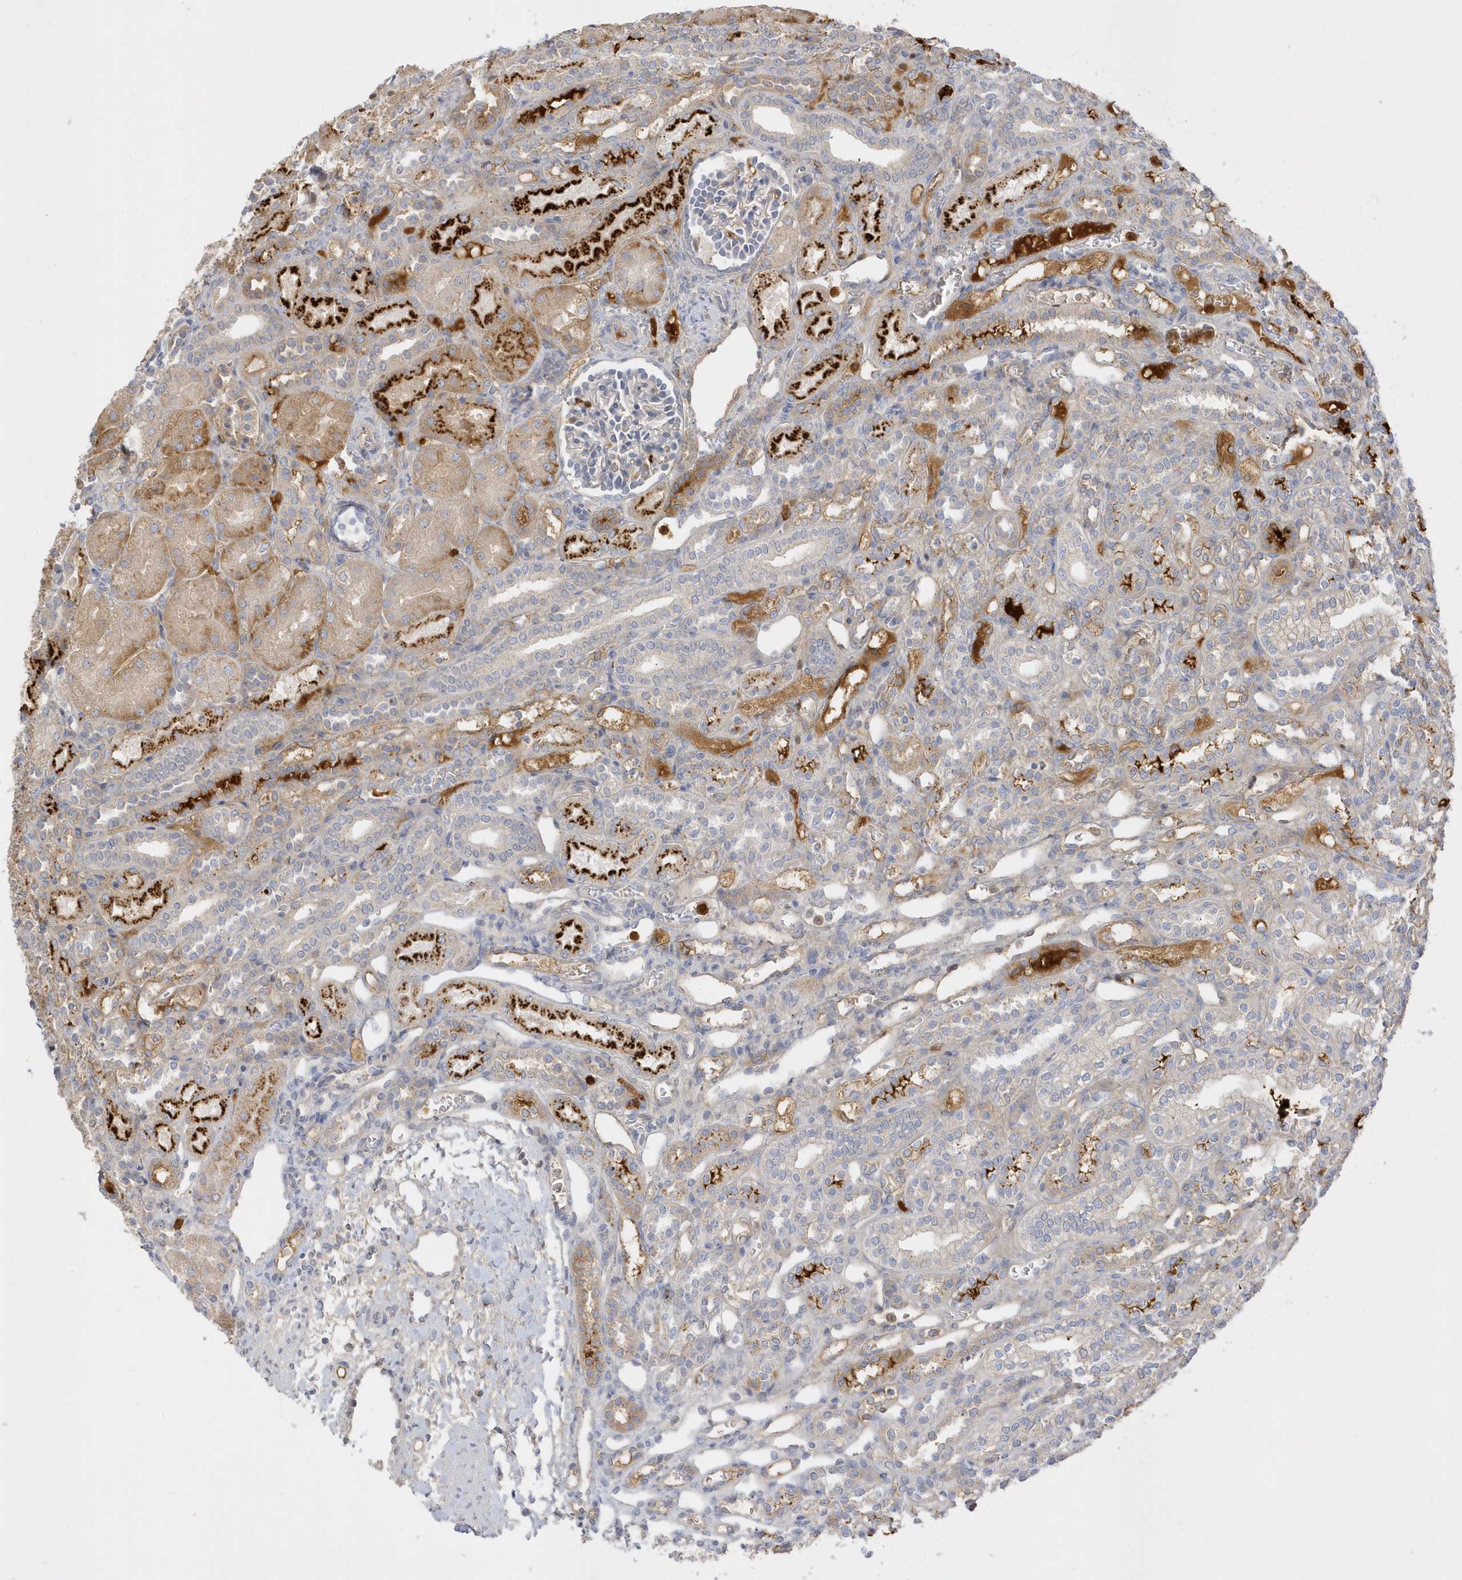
{"staining": {"intensity": "negative", "quantity": "none", "location": "none"}, "tissue": "kidney", "cell_type": "Cells in glomeruli", "image_type": "normal", "snomed": [{"axis": "morphology", "description": "Normal tissue, NOS"}, {"axis": "morphology", "description": "Neoplasm, malignant, NOS"}, {"axis": "topography", "description": "Kidney"}], "caption": "The photomicrograph exhibits no staining of cells in glomeruli in unremarkable kidney.", "gene": "DPP9", "patient": {"sex": "female", "age": 1}}